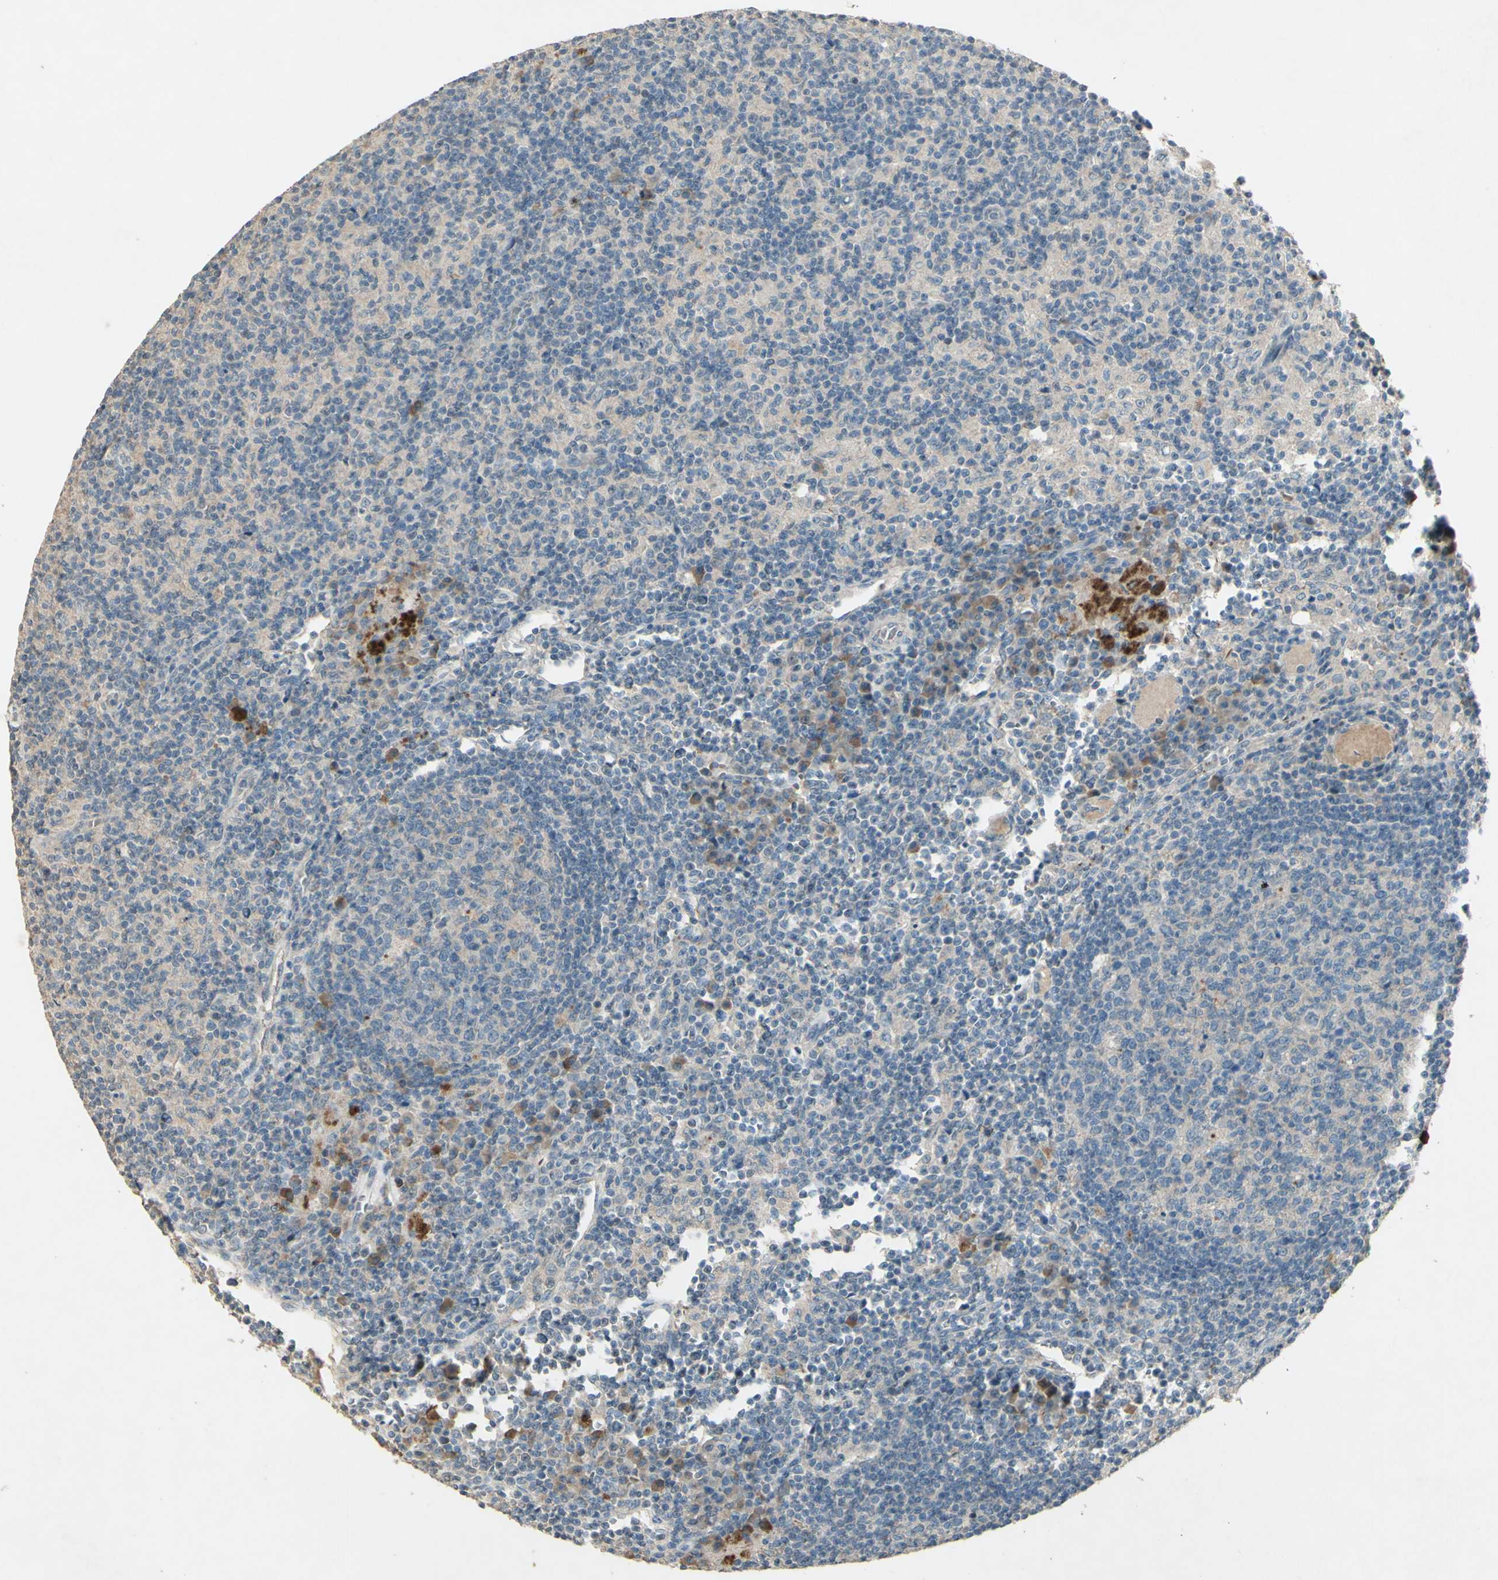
{"staining": {"intensity": "weak", "quantity": "<25%", "location": "cytoplasmic/membranous"}, "tissue": "lymph node", "cell_type": "Germinal center cells", "image_type": "normal", "snomed": [{"axis": "morphology", "description": "Normal tissue, NOS"}, {"axis": "morphology", "description": "Inflammation, NOS"}, {"axis": "topography", "description": "Lymph node"}], "caption": "A high-resolution photomicrograph shows immunohistochemistry (IHC) staining of normal lymph node, which demonstrates no significant staining in germinal center cells. The staining is performed using DAB (3,3'-diaminobenzidine) brown chromogen with nuclei counter-stained in using hematoxylin.", "gene": "TIMM21", "patient": {"sex": "male", "age": 55}}